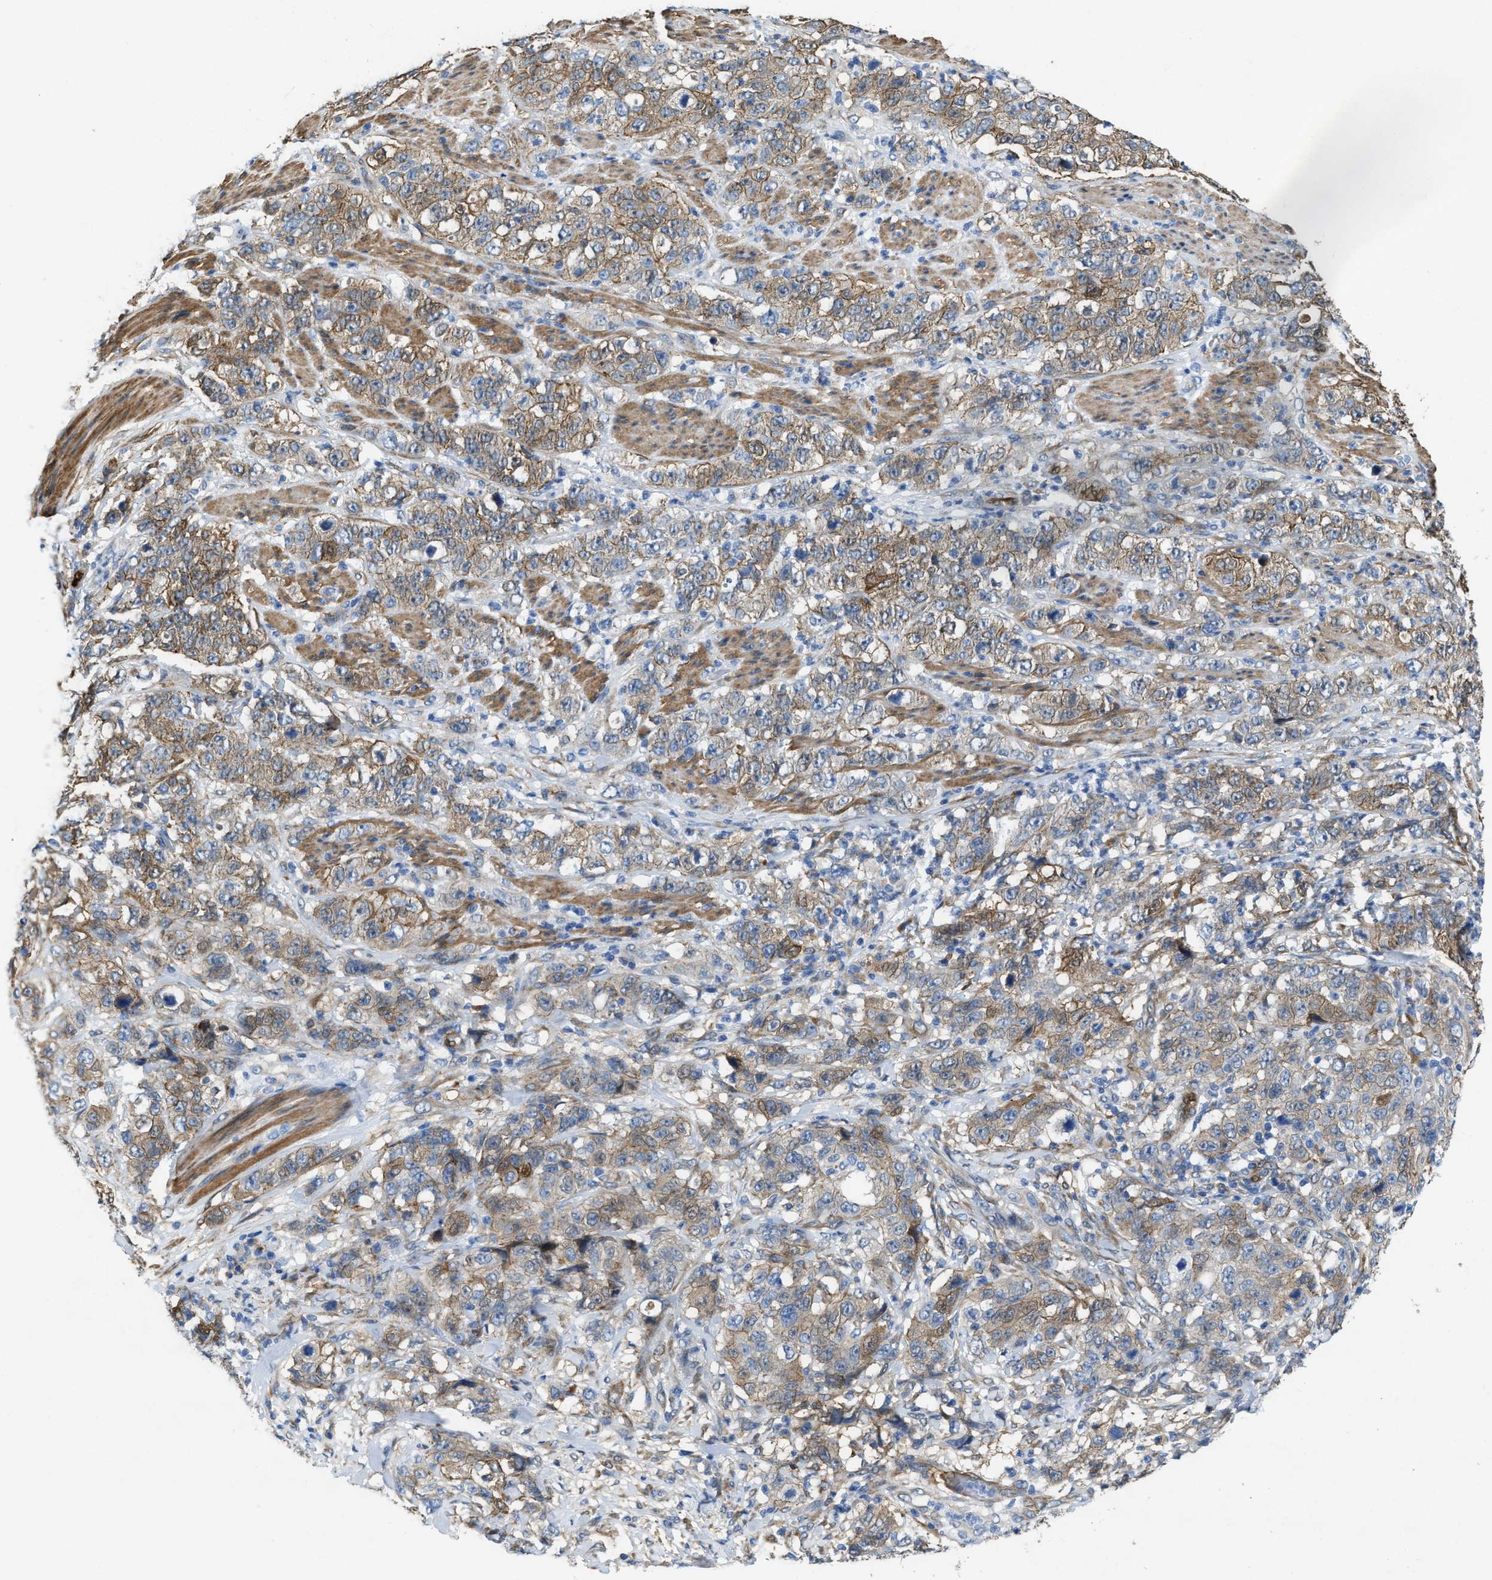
{"staining": {"intensity": "weak", "quantity": "25%-75%", "location": "cytoplasmic/membranous"}, "tissue": "stomach cancer", "cell_type": "Tumor cells", "image_type": "cancer", "snomed": [{"axis": "morphology", "description": "Adenocarcinoma, NOS"}, {"axis": "topography", "description": "Stomach"}], "caption": "Stomach cancer stained with a brown dye demonstrates weak cytoplasmic/membranous positive positivity in about 25%-75% of tumor cells.", "gene": "ASS1", "patient": {"sex": "male", "age": 48}}